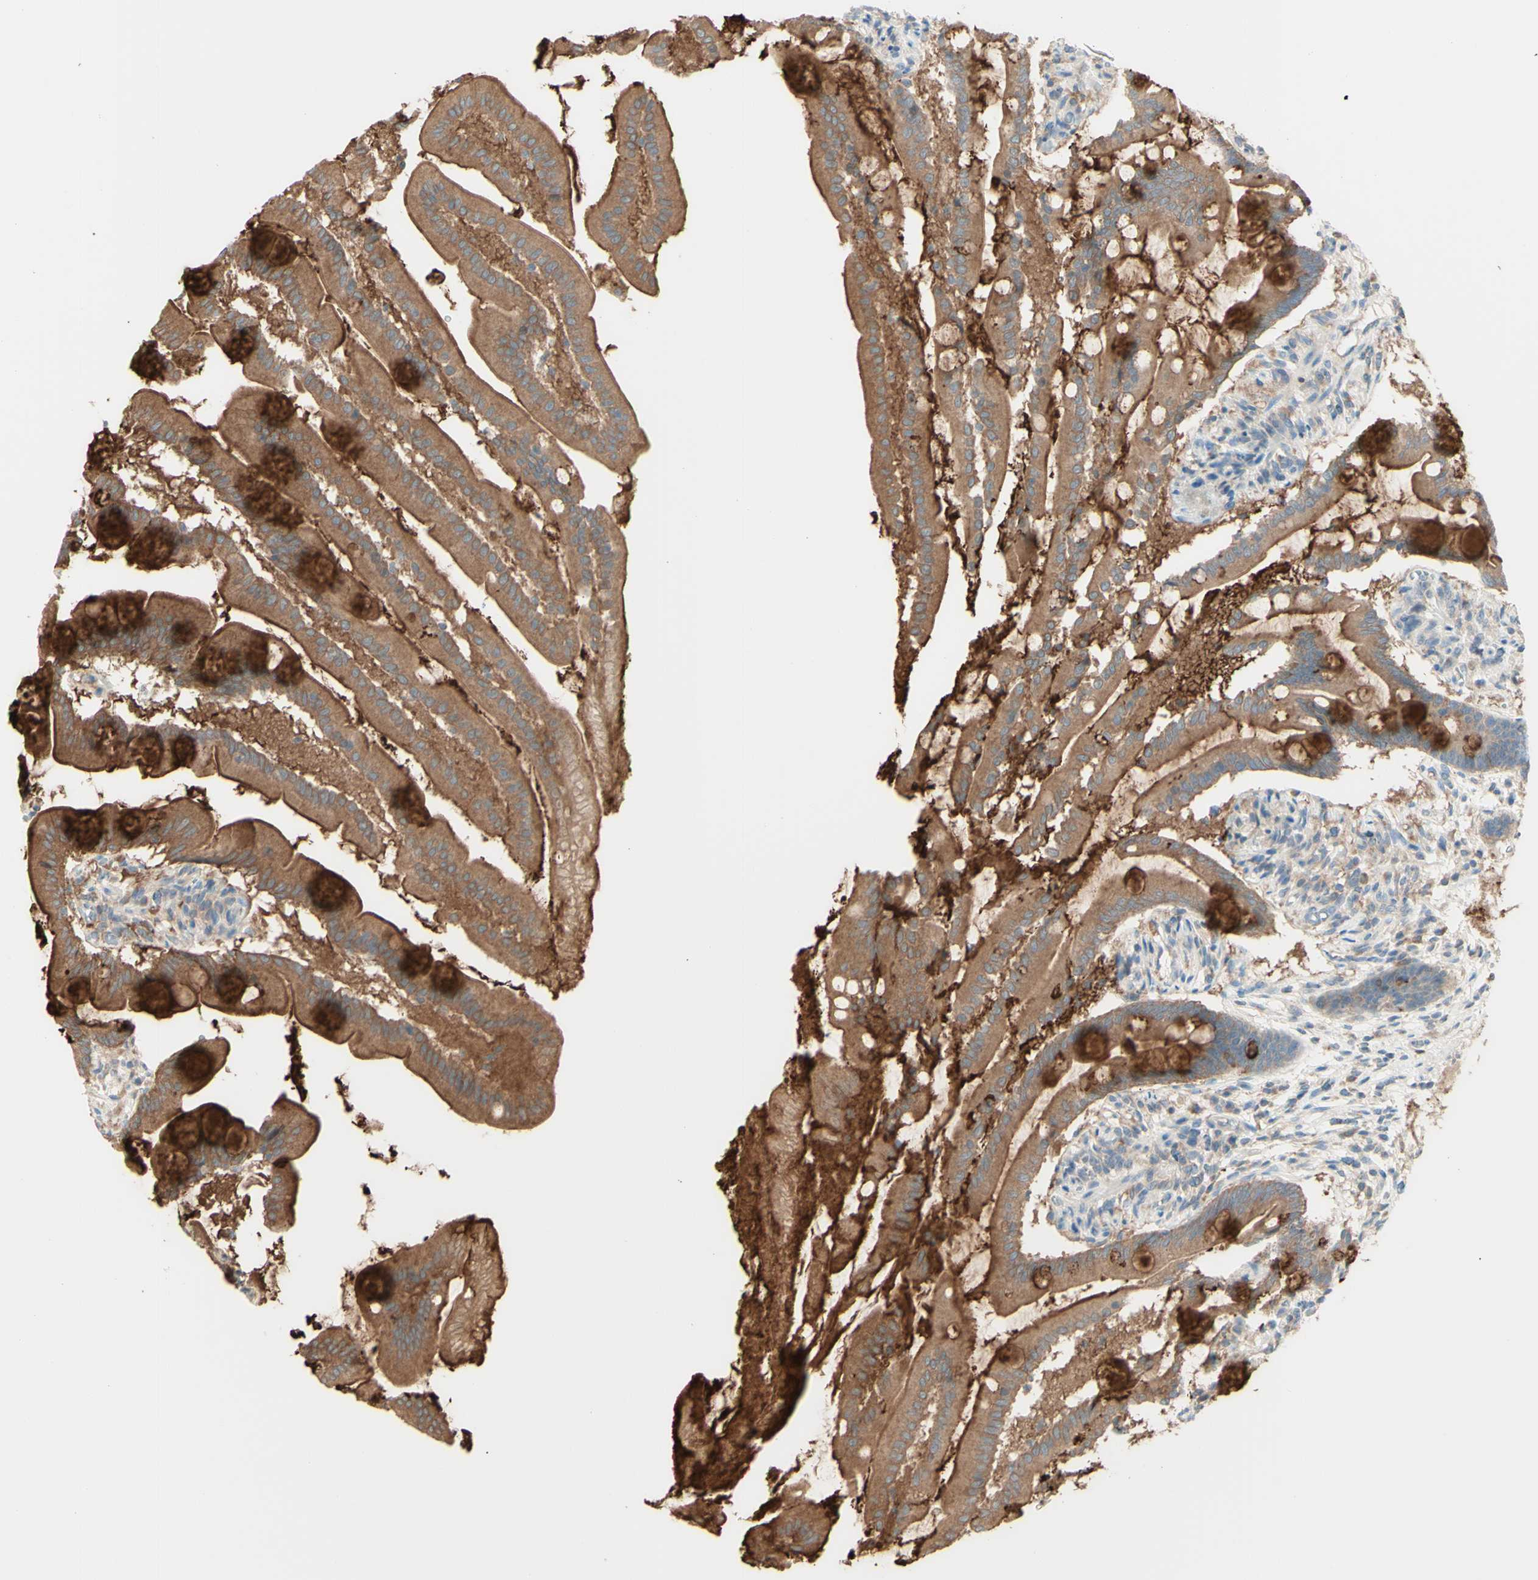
{"staining": {"intensity": "strong", "quantity": ">75%", "location": "cytoplasmic/membranous"}, "tissue": "small intestine", "cell_type": "Glandular cells", "image_type": "normal", "snomed": [{"axis": "morphology", "description": "Normal tissue, NOS"}, {"axis": "topography", "description": "Small intestine"}], "caption": "About >75% of glandular cells in unremarkable human small intestine show strong cytoplasmic/membranous protein staining as visualized by brown immunohistochemical staining.", "gene": "MTM1", "patient": {"sex": "female", "age": 56}}